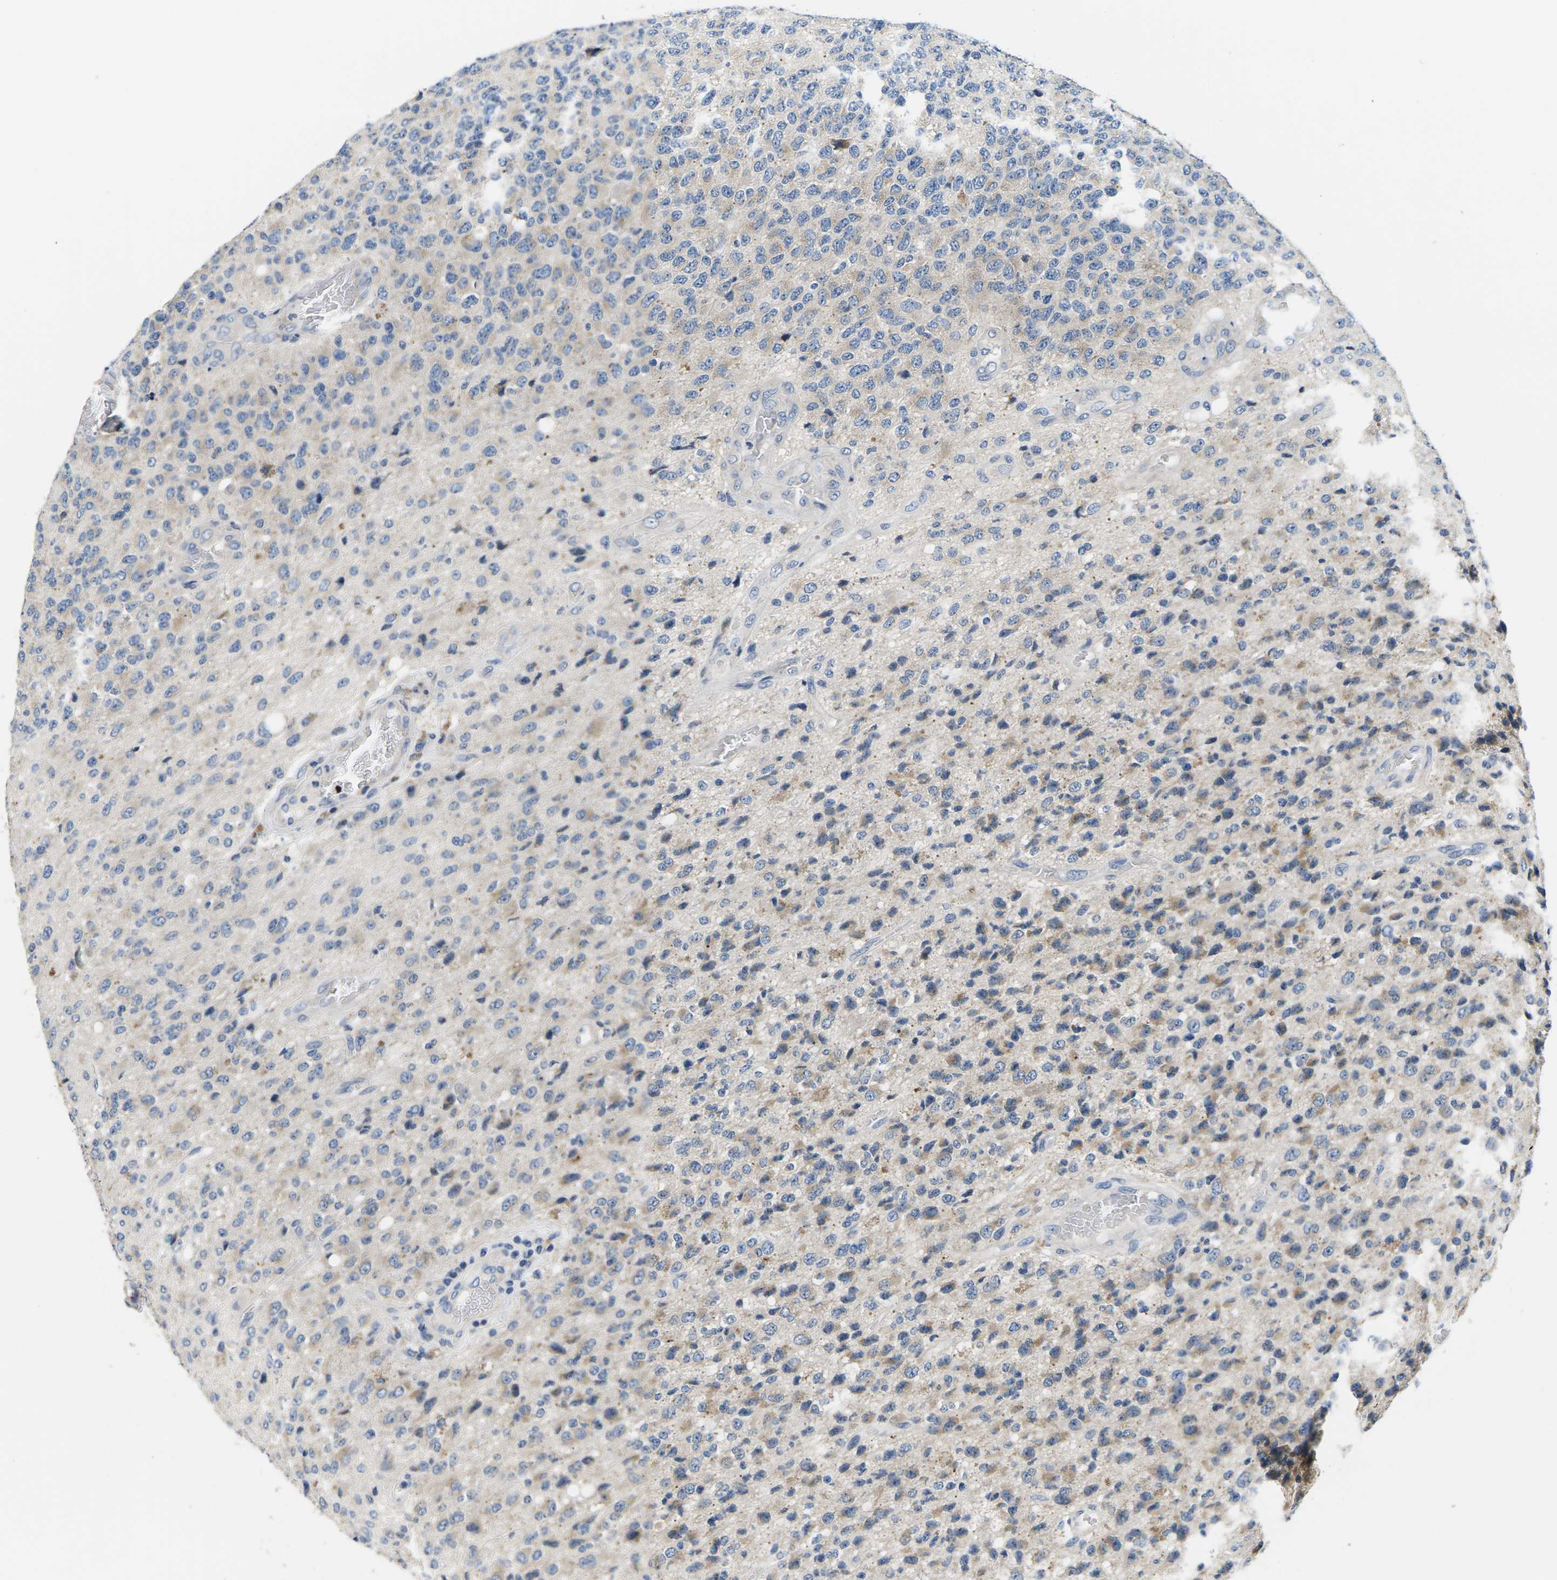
{"staining": {"intensity": "weak", "quantity": "<25%", "location": "cytoplasmic/membranous"}, "tissue": "glioma", "cell_type": "Tumor cells", "image_type": "cancer", "snomed": [{"axis": "morphology", "description": "Glioma, malignant, High grade"}, {"axis": "topography", "description": "pancreas cauda"}], "caption": "The image shows no significant expression in tumor cells of malignant high-grade glioma.", "gene": "ERGIC3", "patient": {"sex": "male", "age": 60}}